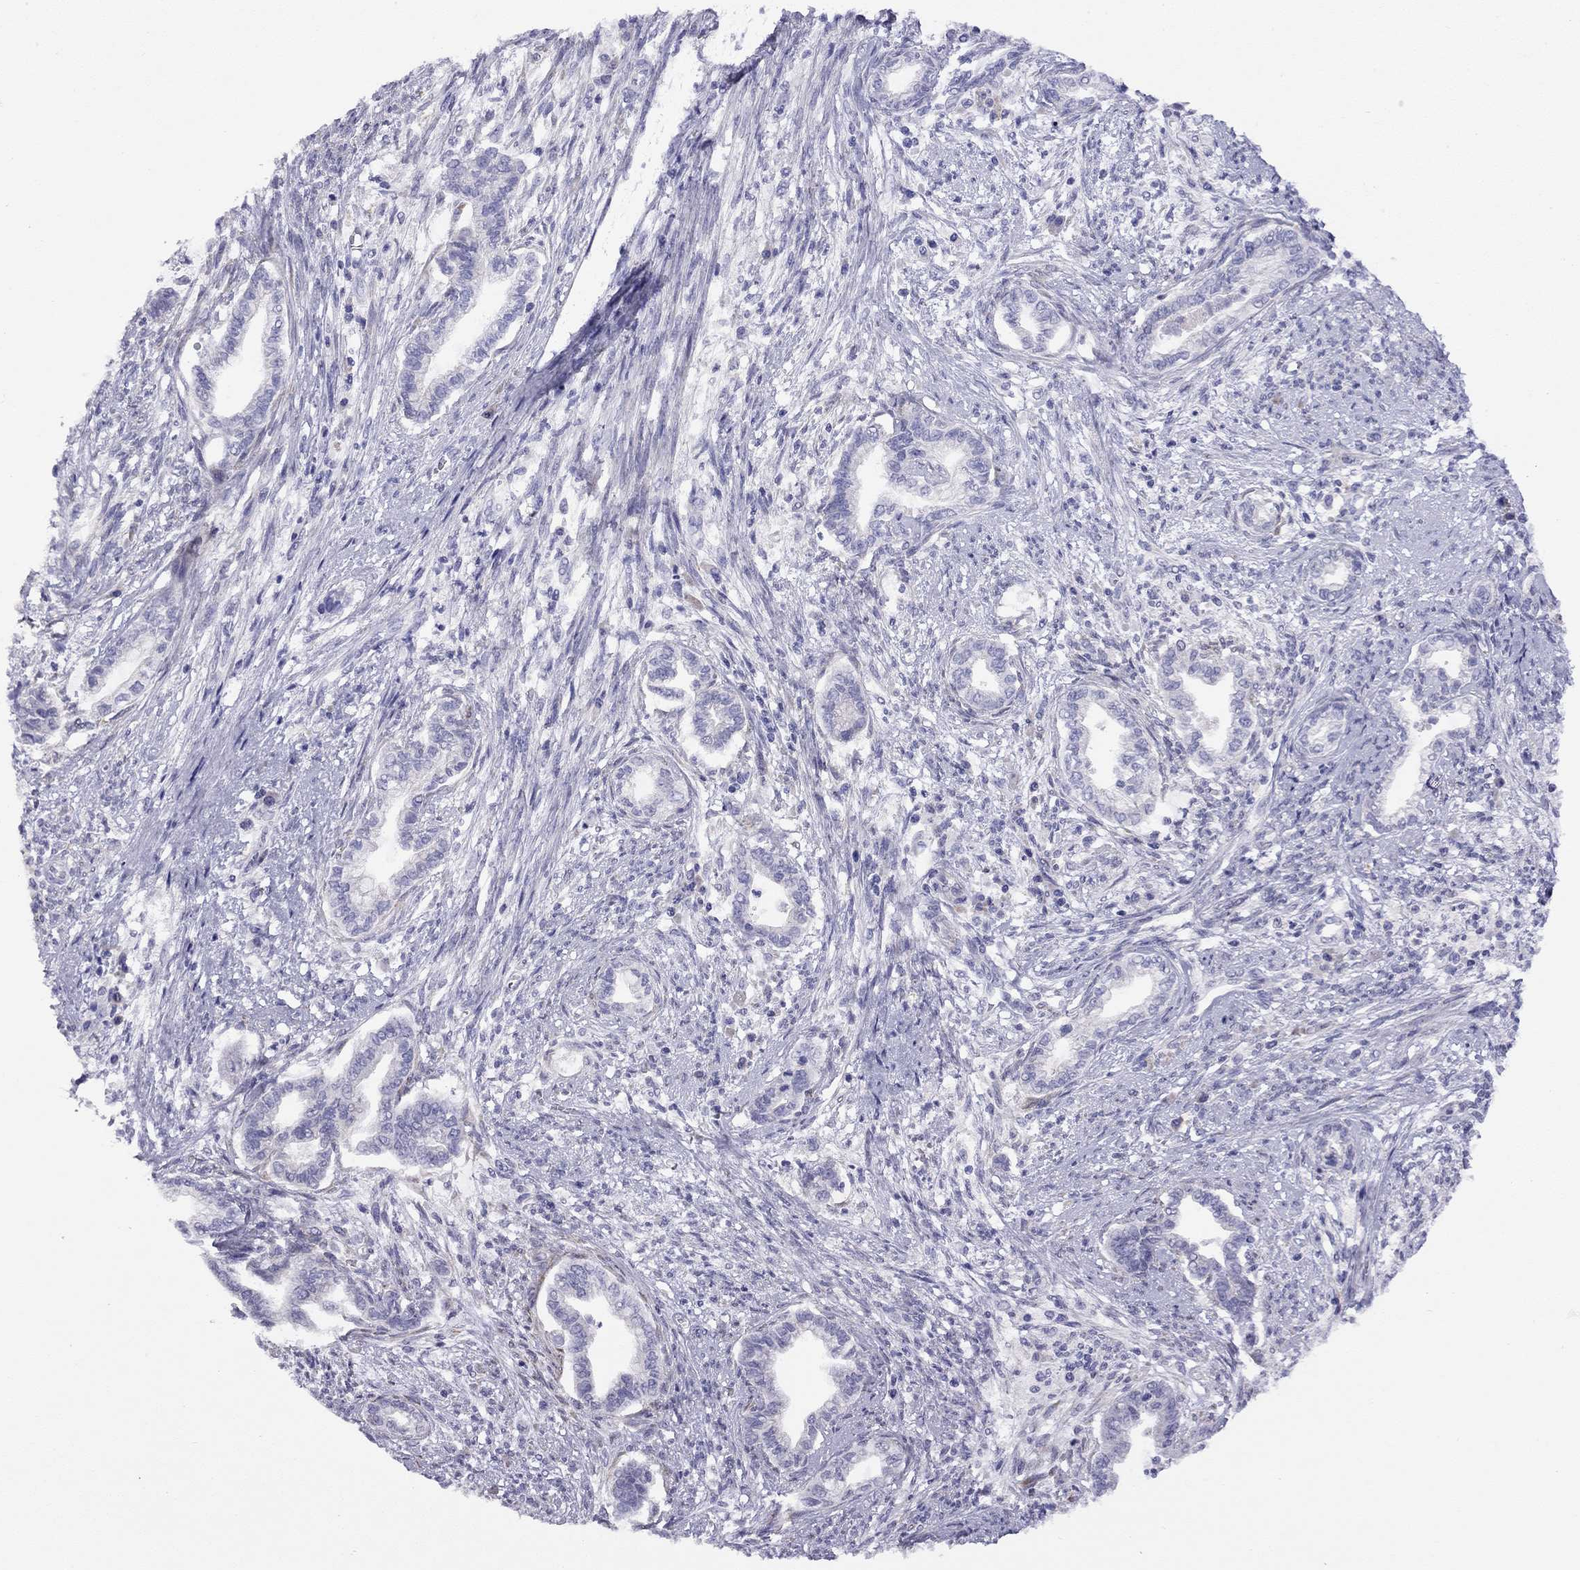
{"staining": {"intensity": "negative", "quantity": "none", "location": "none"}, "tissue": "cervical cancer", "cell_type": "Tumor cells", "image_type": "cancer", "snomed": [{"axis": "morphology", "description": "Adenocarcinoma, NOS"}, {"axis": "topography", "description": "Cervix"}], "caption": "Adenocarcinoma (cervical) was stained to show a protein in brown. There is no significant expression in tumor cells.", "gene": "CPNE4", "patient": {"sex": "female", "age": 62}}